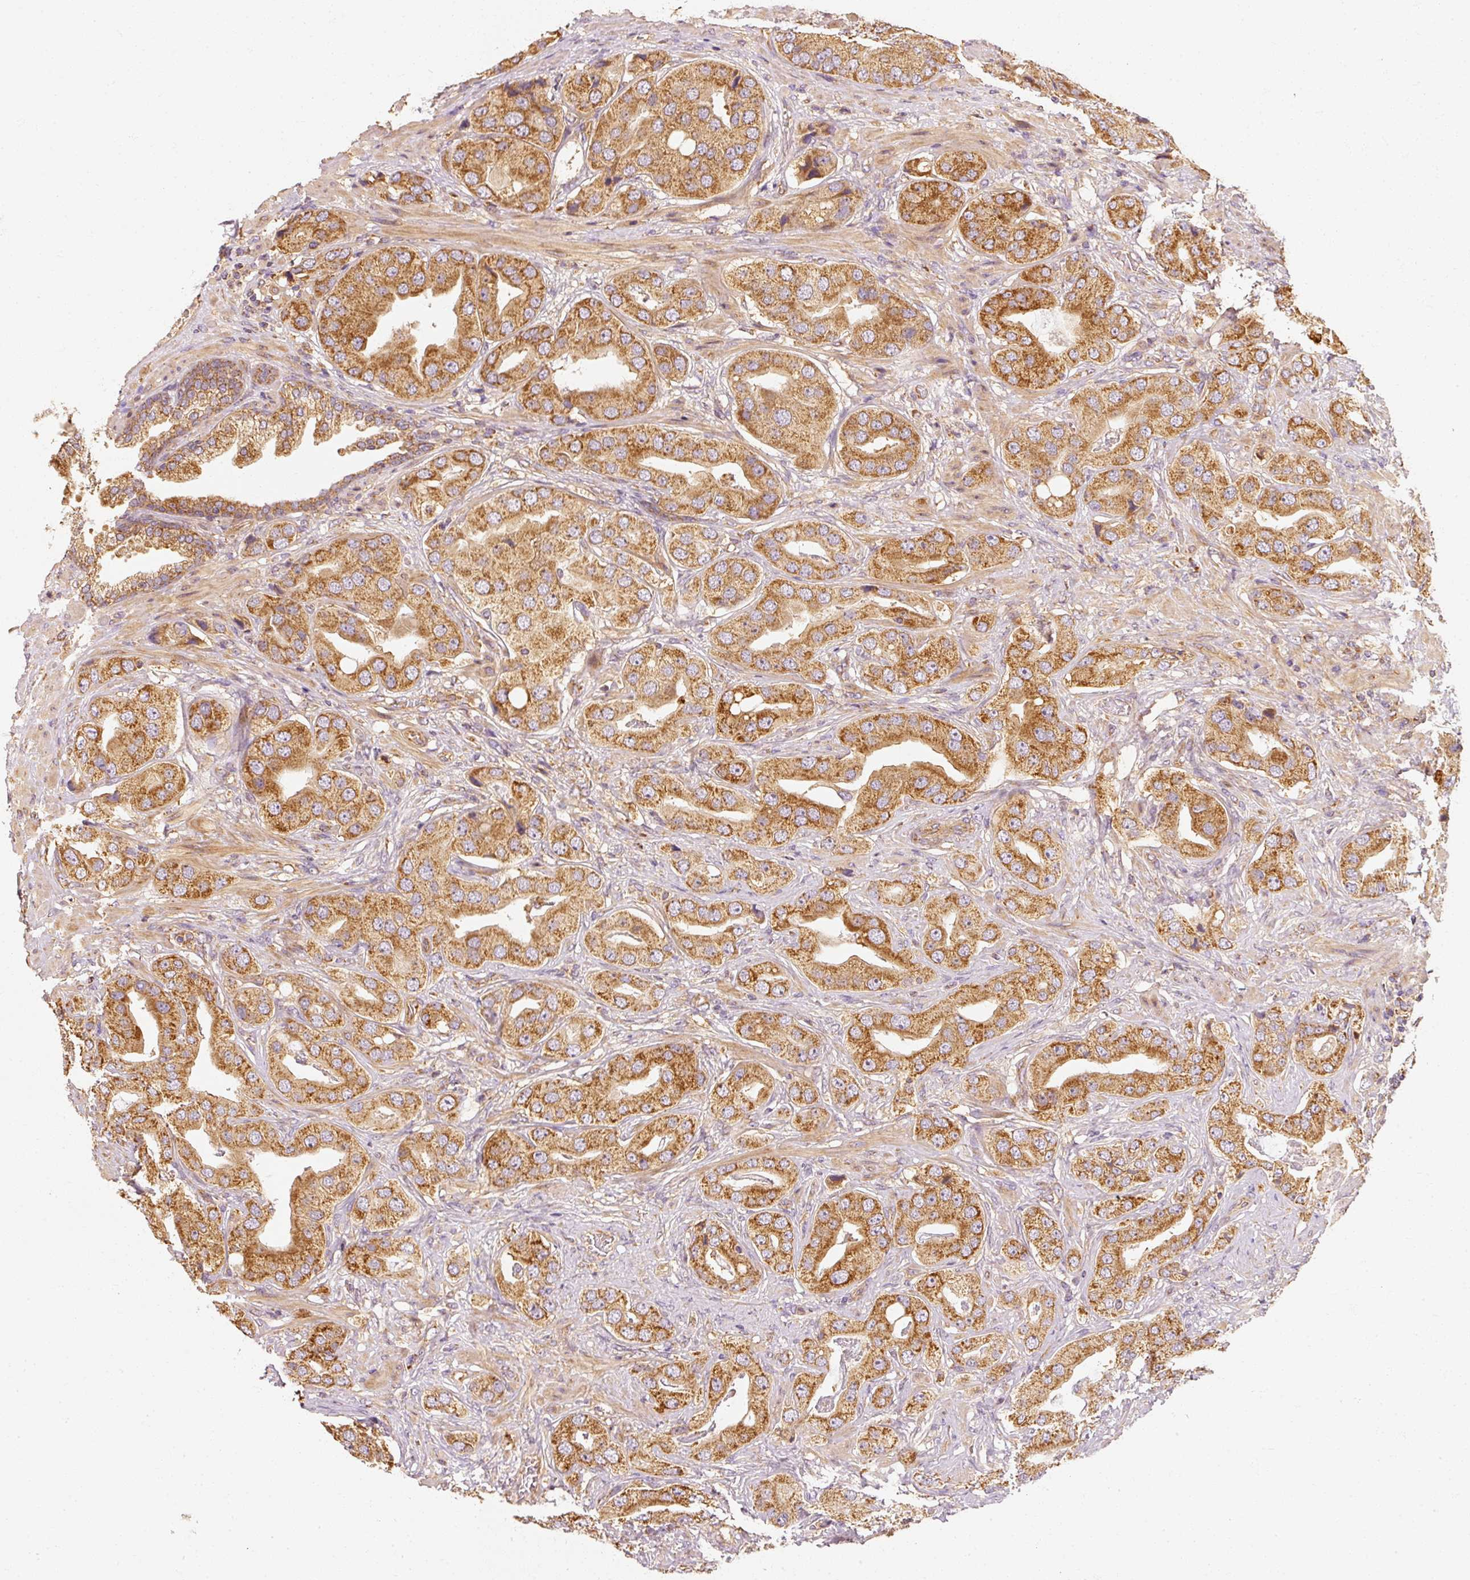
{"staining": {"intensity": "strong", "quantity": ">75%", "location": "cytoplasmic/membranous"}, "tissue": "prostate cancer", "cell_type": "Tumor cells", "image_type": "cancer", "snomed": [{"axis": "morphology", "description": "Adenocarcinoma, High grade"}, {"axis": "topography", "description": "Prostate"}], "caption": "There is high levels of strong cytoplasmic/membranous expression in tumor cells of prostate cancer (high-grade adenocarcinoma), as demonstrated by immunohistochemical staining (brown color).", "gene": "TOMM40", "patient": {"sex": "male", "age": 63}}